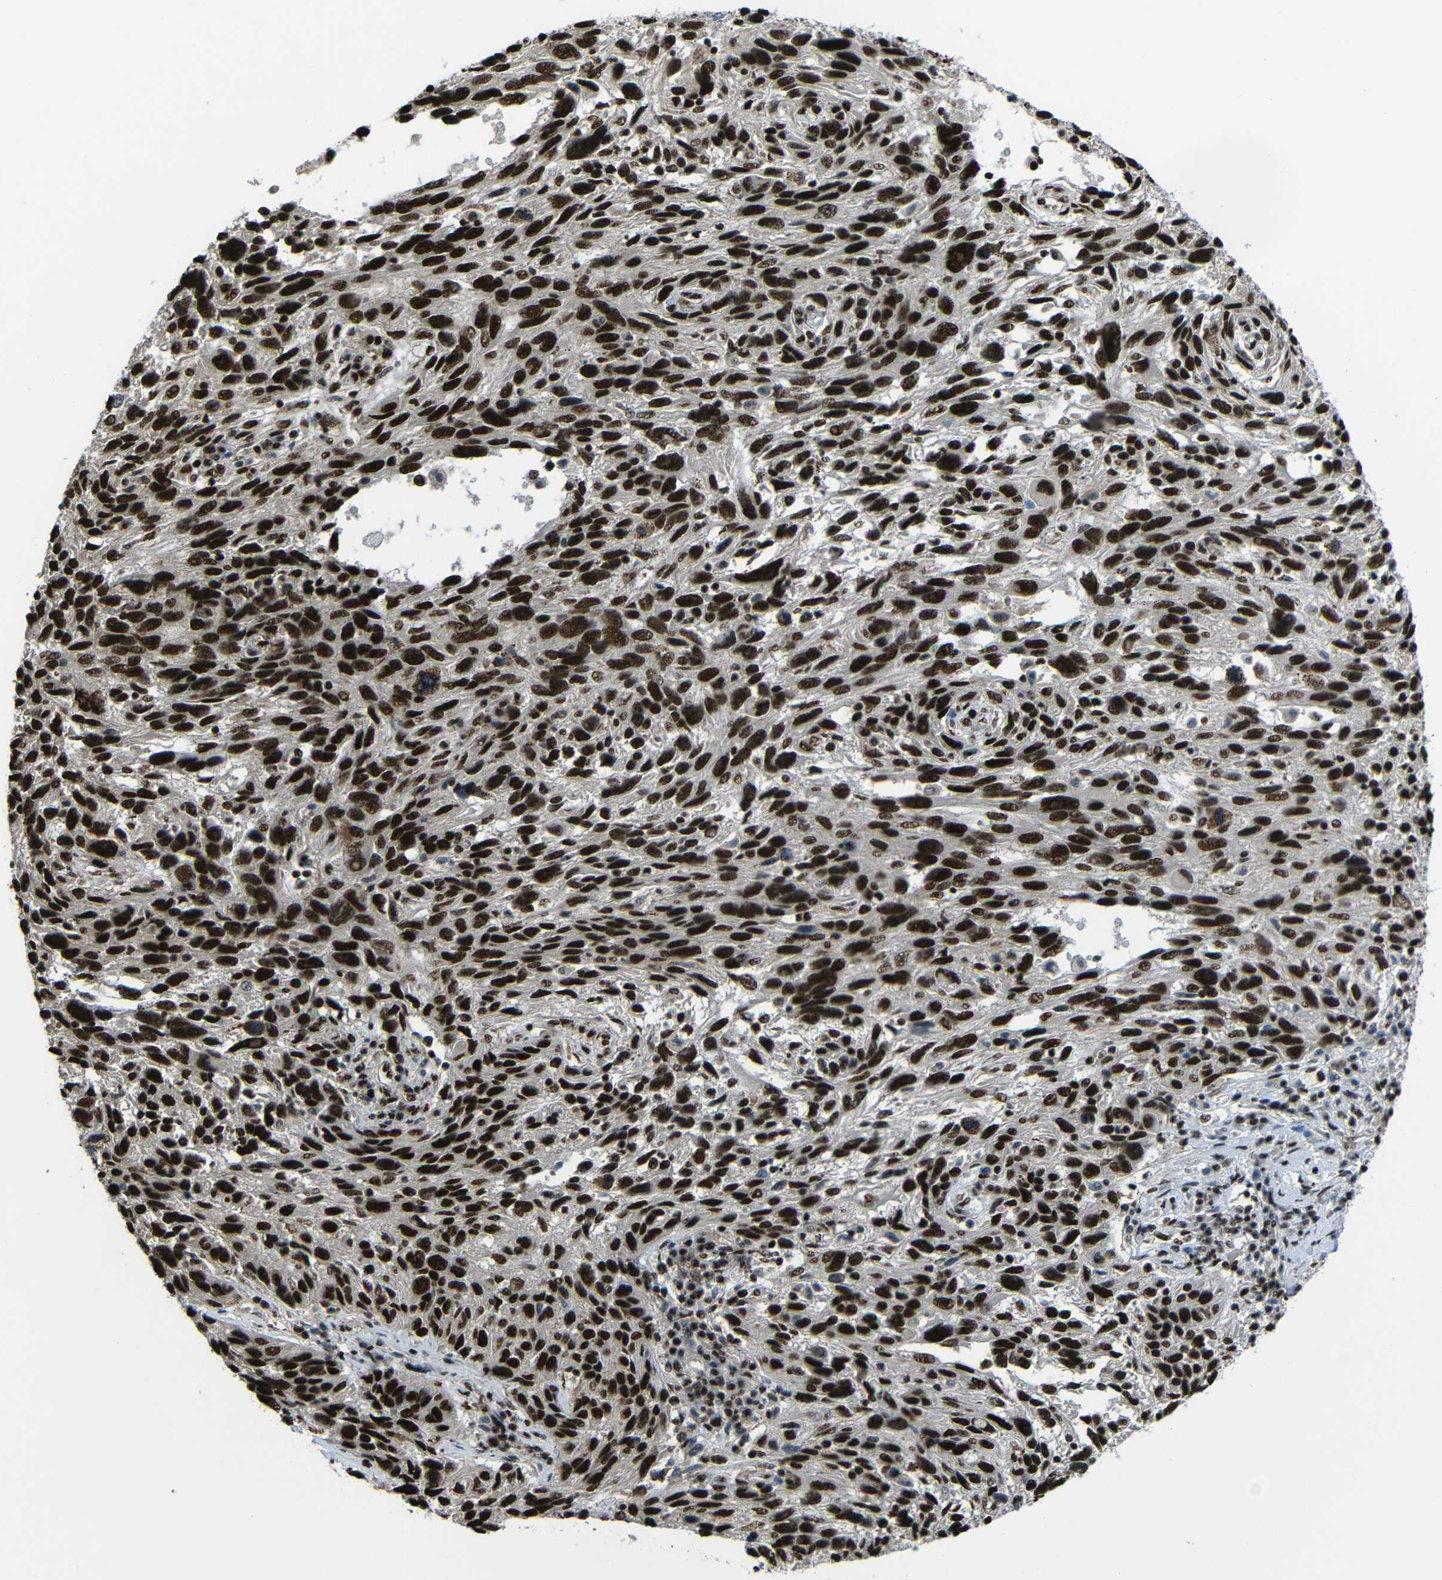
{"staining": {"intensity": "strong", "quantity": ">75%", "location": "cytoplasmic/membranous,nuclear"}, "tissue": "melanoma", "cell_type": "Tumor cells", "image_type": "cancer", "snomed": [{"axis": "morphology", "description": "Malignant melanoma, NOS"}, {"axis": "topography", "description": "Skin"}], "caption": "Protein staining of malignant melanoma tissue displays strong cytoplasmic/membranous and nuclear expression in approximately >75% of tumor cells.", "gene": "TCF7L2", "patient": {"sex": "male", "age": 53}}